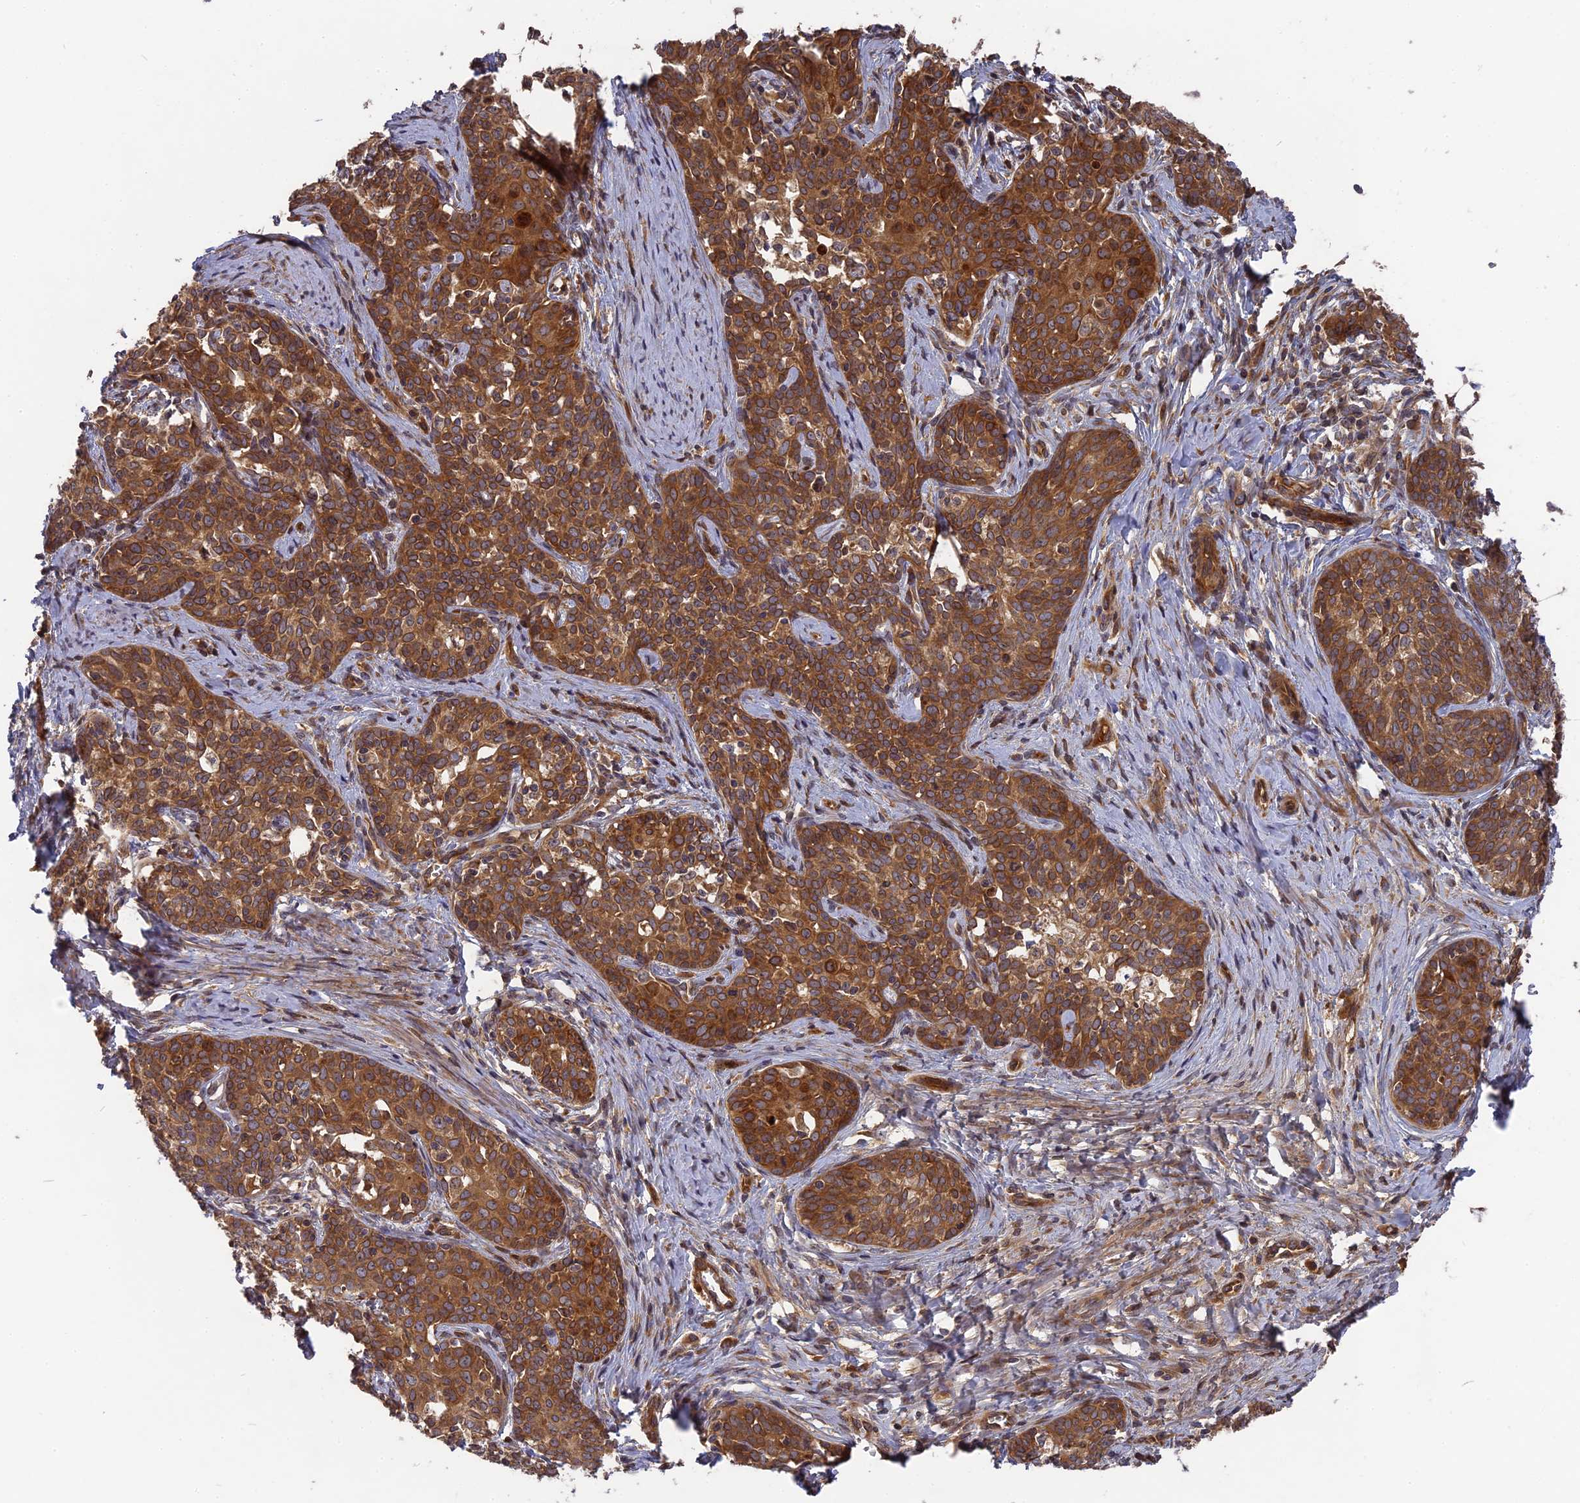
{"staining": {"intensity": "strong", "quantity": ">75%", "location": "cytoplasmic/membranous"}, "tissue": "cervical cancer", "cell_type": "Tumor cells", "image_type": "cancer", "snomed": [{"axis": "morphology", "description": "Squamous cell carcinoma, NOS"}, {"axis": "topography", "description": "Cervix"}], "caption": "Cervical squamous cell carcinoma was stained to show a protein in brown. There is high levels of strong cytoplasmic/membranous staining in about >75% of tumor cells. (Stains: DAB in brown, nuclei in blue, Microscopy: brightfield microscopy at high magnification).", "gene": "TMUB2", "patient": {"sex": "female", "age": 52}}